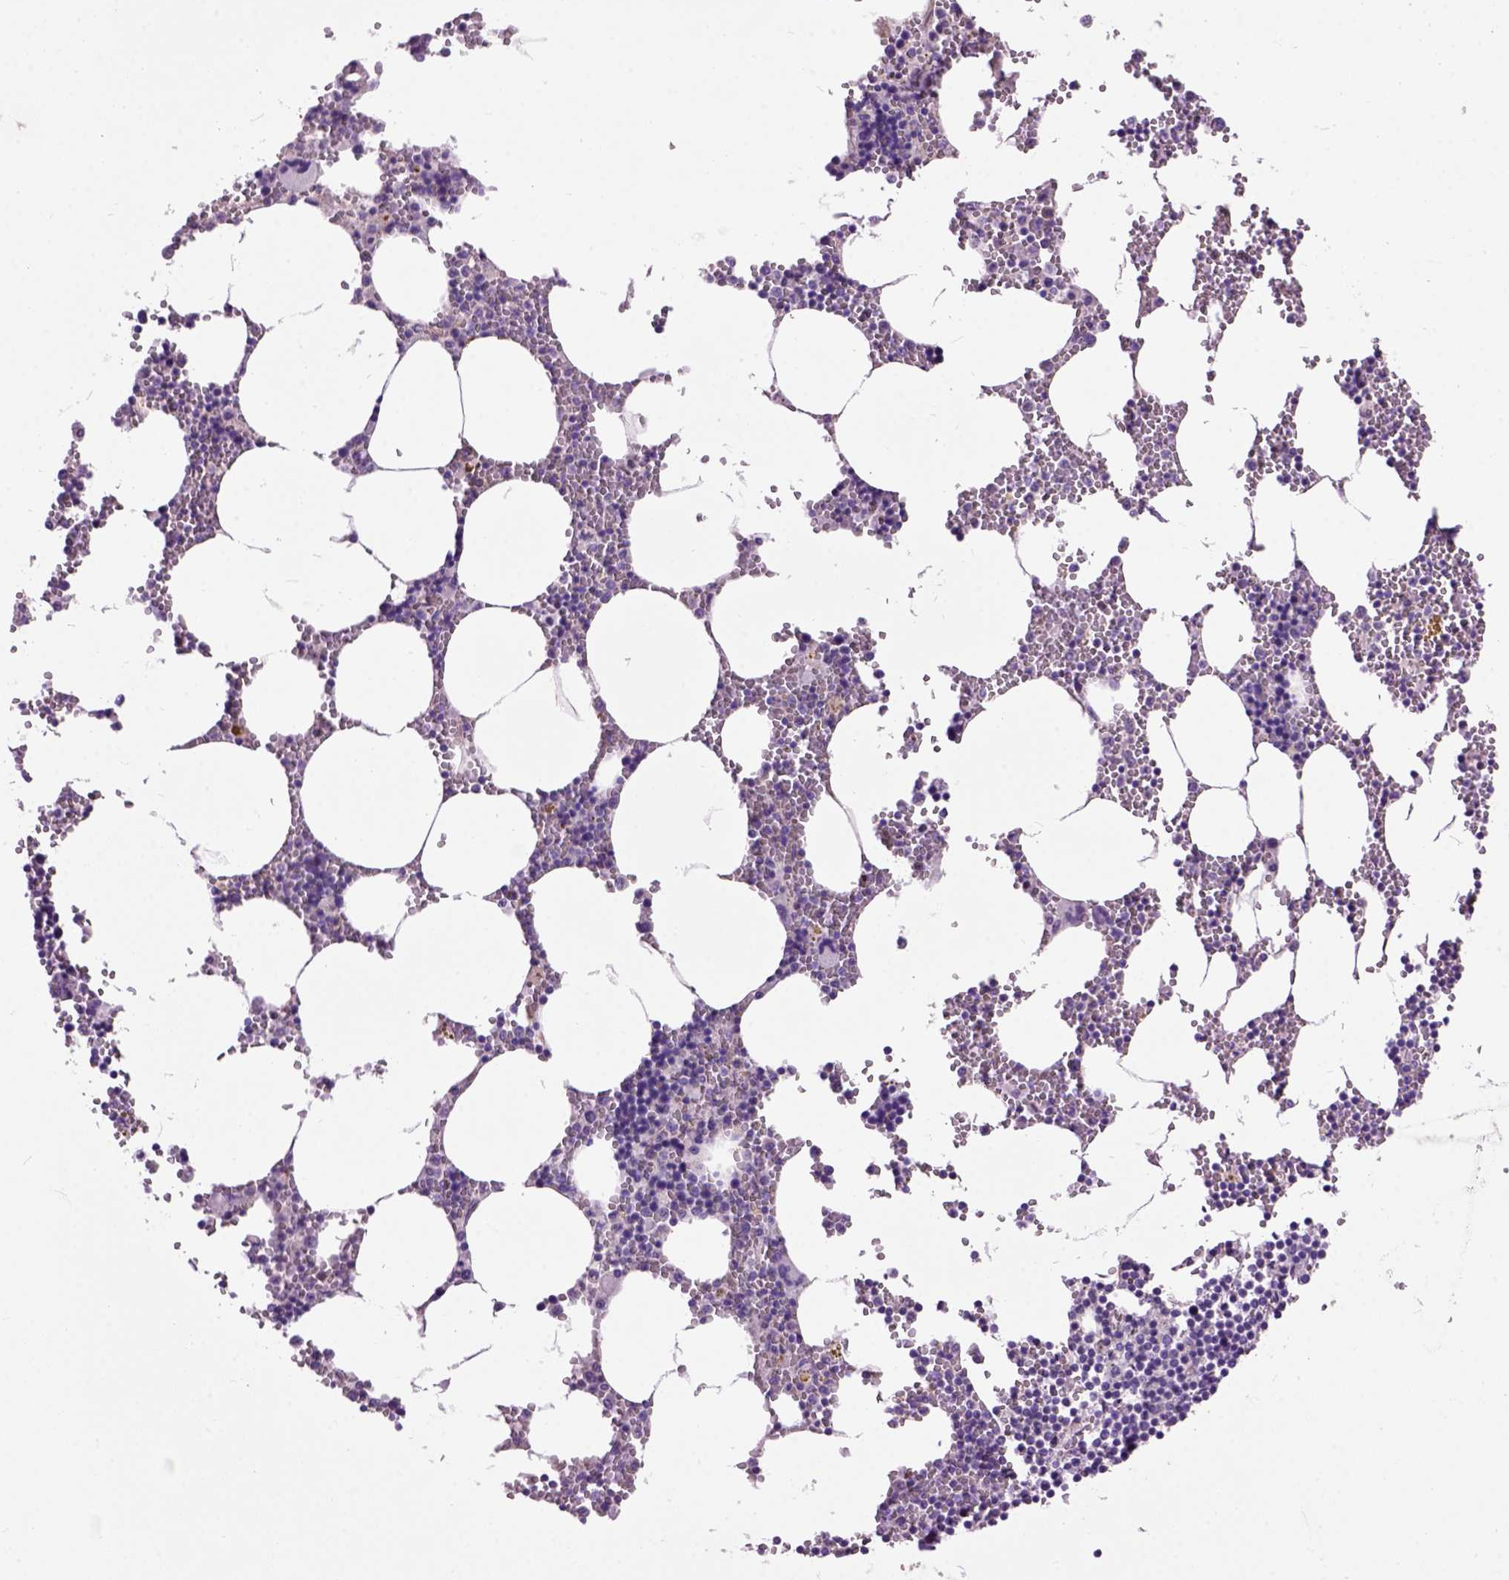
{"staining": {"intensity": "negative", "quantity": "none", "location": "none"}, "tissue": "bone marrow", "cell_type": "Hematopoietic cells", "image_type": "normal", "snomed": [{"axis": "morphology", "description": "Normal tissue, NOS"}, {"axis": "topography", "description": "Bone marrow"}], "caption": "The histopathology image exhibits no significant expression in hematopoietic cells of bone marrow.", "gene": "MAPT", "patient": {"sex": "male", "age": 54}}